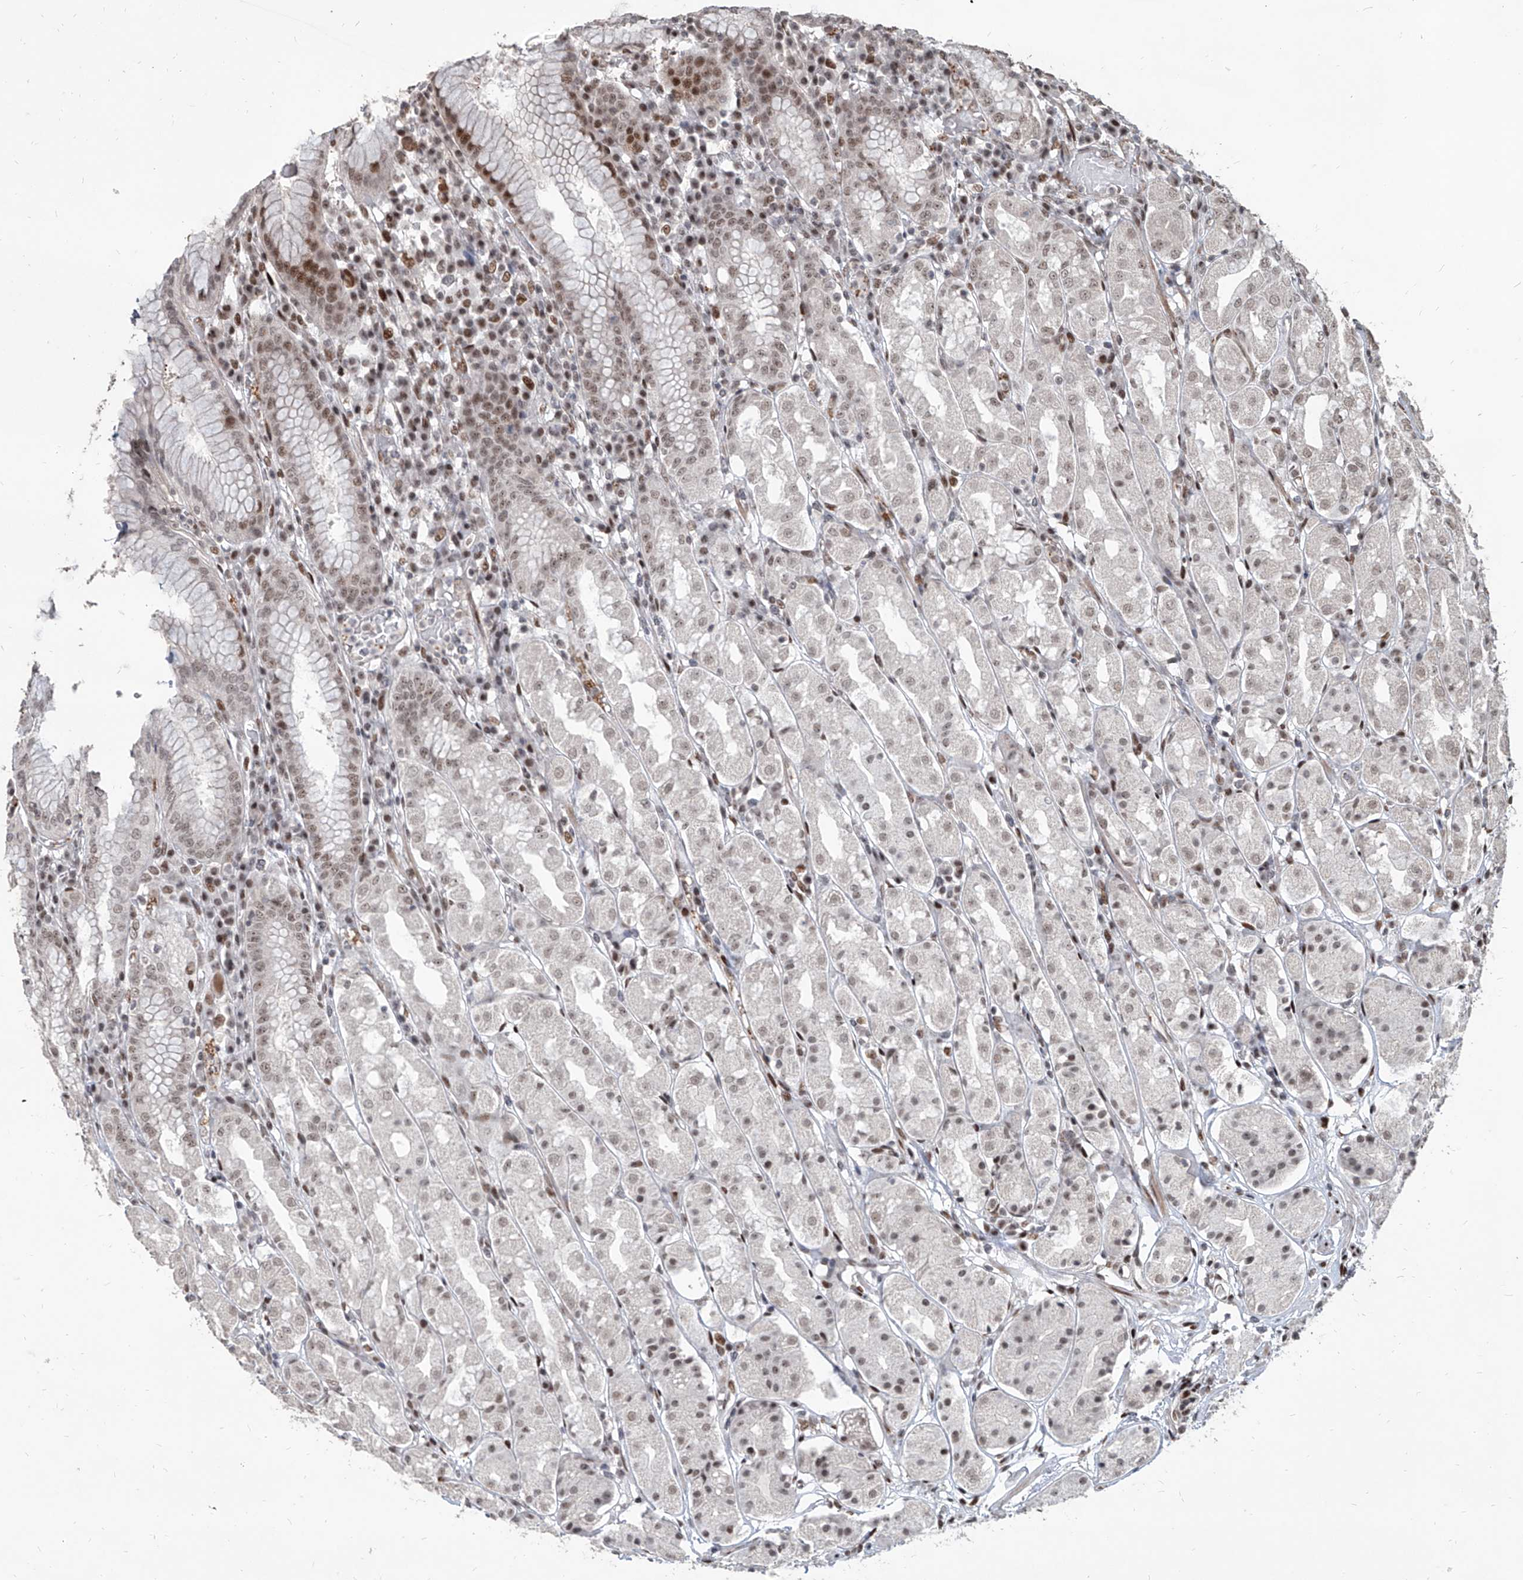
{"staining": {"intensity": "weak", "quantity": ">75%", "location": "nuclear"}, "tissue": "stomach", "cell_type": "Glandular cells", "image_type": "normal", "snomed": [{"axis": "morphology", "description": "Normal tissue, NOS"}, {"axis": "topography", "description": "Stomach"}, {"axis": "topography", "description": "Stomach, lower"}], "caption": "A high-resolution micrograph shows immunohistochemistry staining of normal stomach, which demonstrates weak nuclear staining in about >75% of glandular cells. (IHC, brightfield microscopy, high magnification).", "gene": "IRF2", "patient": {"sex": "female", "age": 56}}